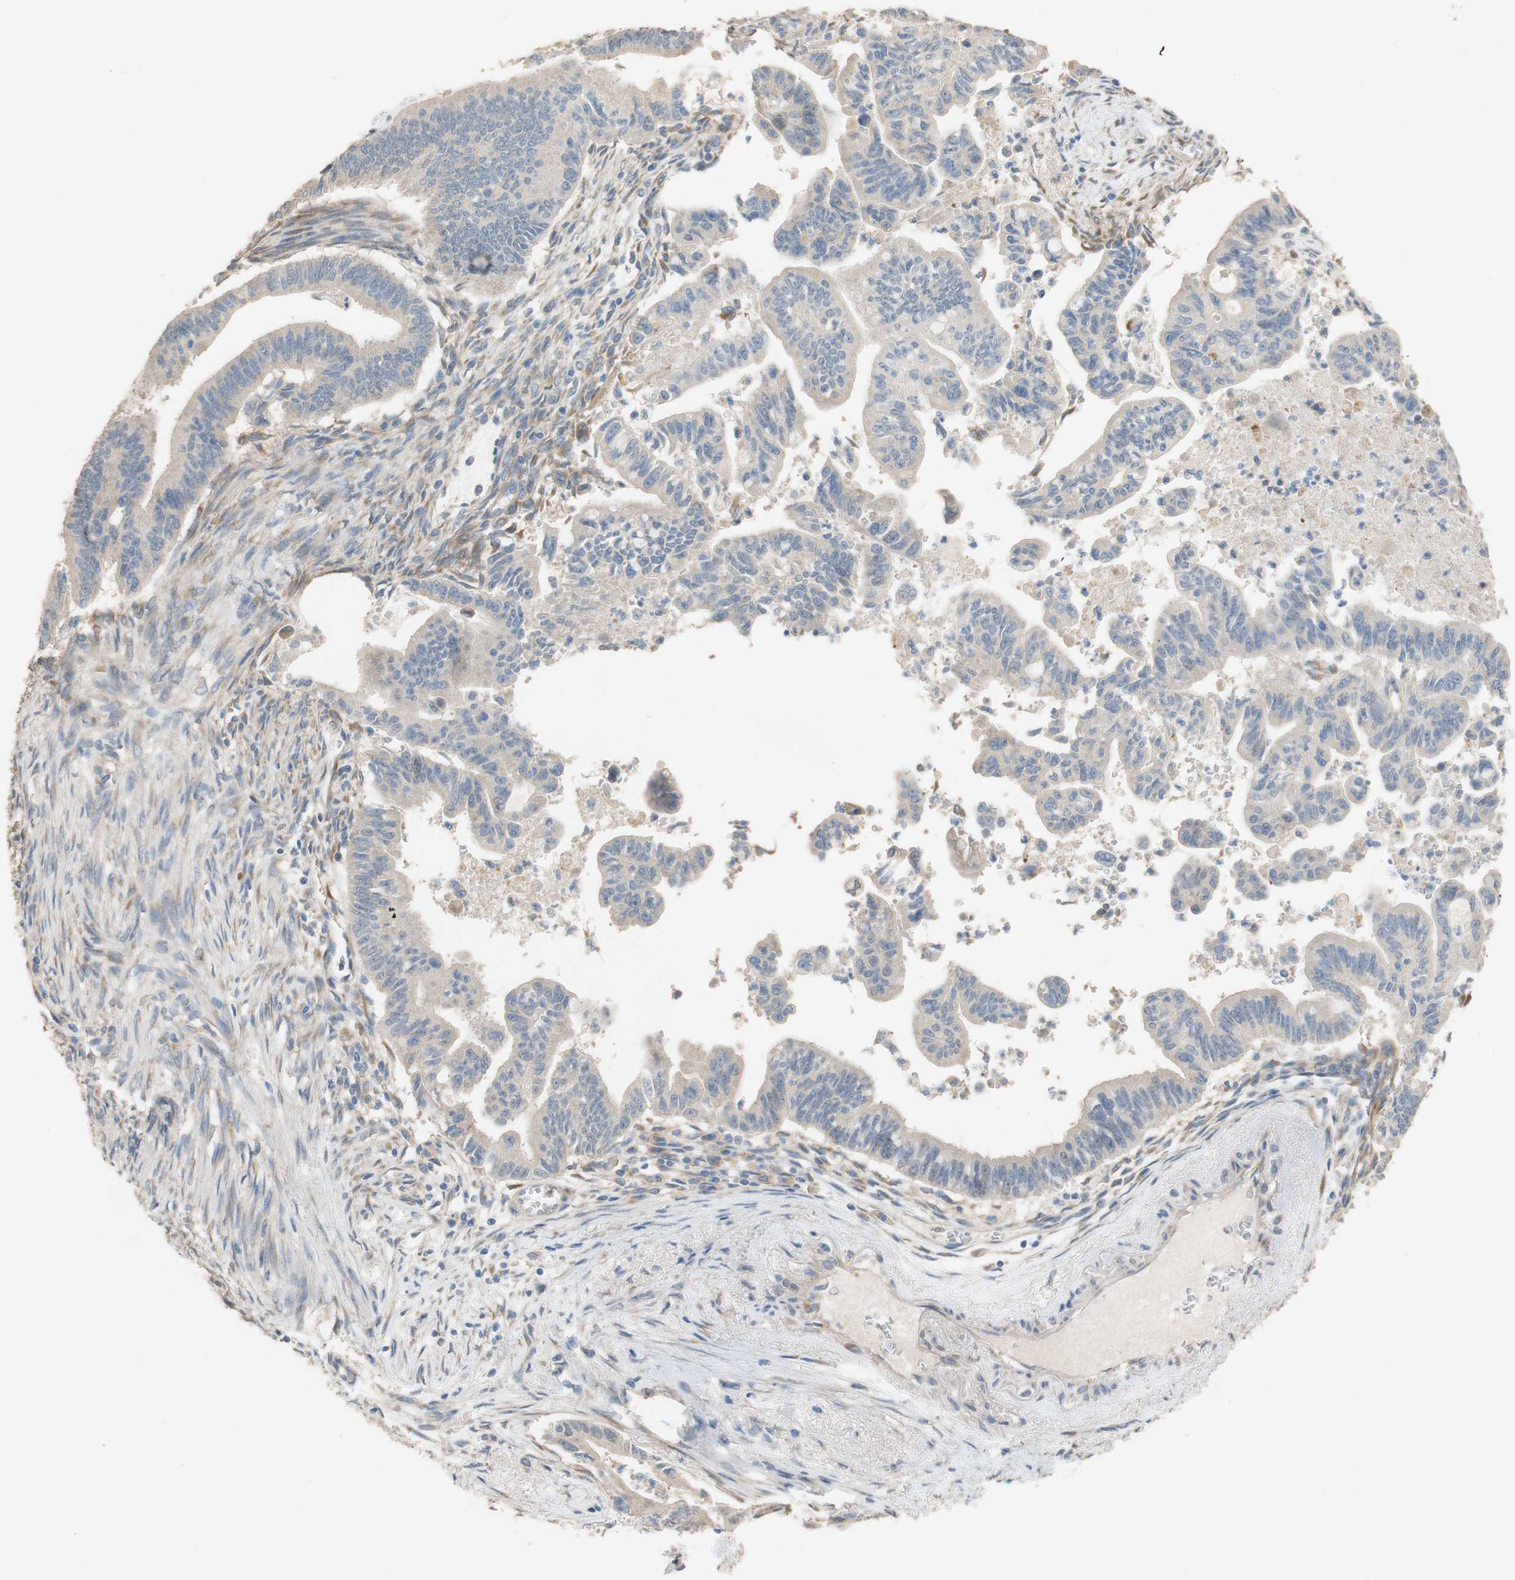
{"staining": {"intensity": "weak", "quantity": "25%-75%", "location": "cytoplasmic/membranous"}, "tissue": "pancreatic cancer", "cell_type": "Tumor cells", "image_type": "cancer", "snomed": [{"axis": "morphology", "description": "Adenocarcinoma, NOS"}, {"axis": "topography", "description": "Pancreas"}], "caption": "Weak cytoplasmic/membranous protein staining is identified in approximately 25%-75% of tumor cells in pancreatic cancer (adenocarcinoma). (DAB (3,3'-diaminobenzidine) = brown stain, brightfield microscopy at high magnification).", "gene": "DKK3", "patient": {"sex": "male", "age": 70}}